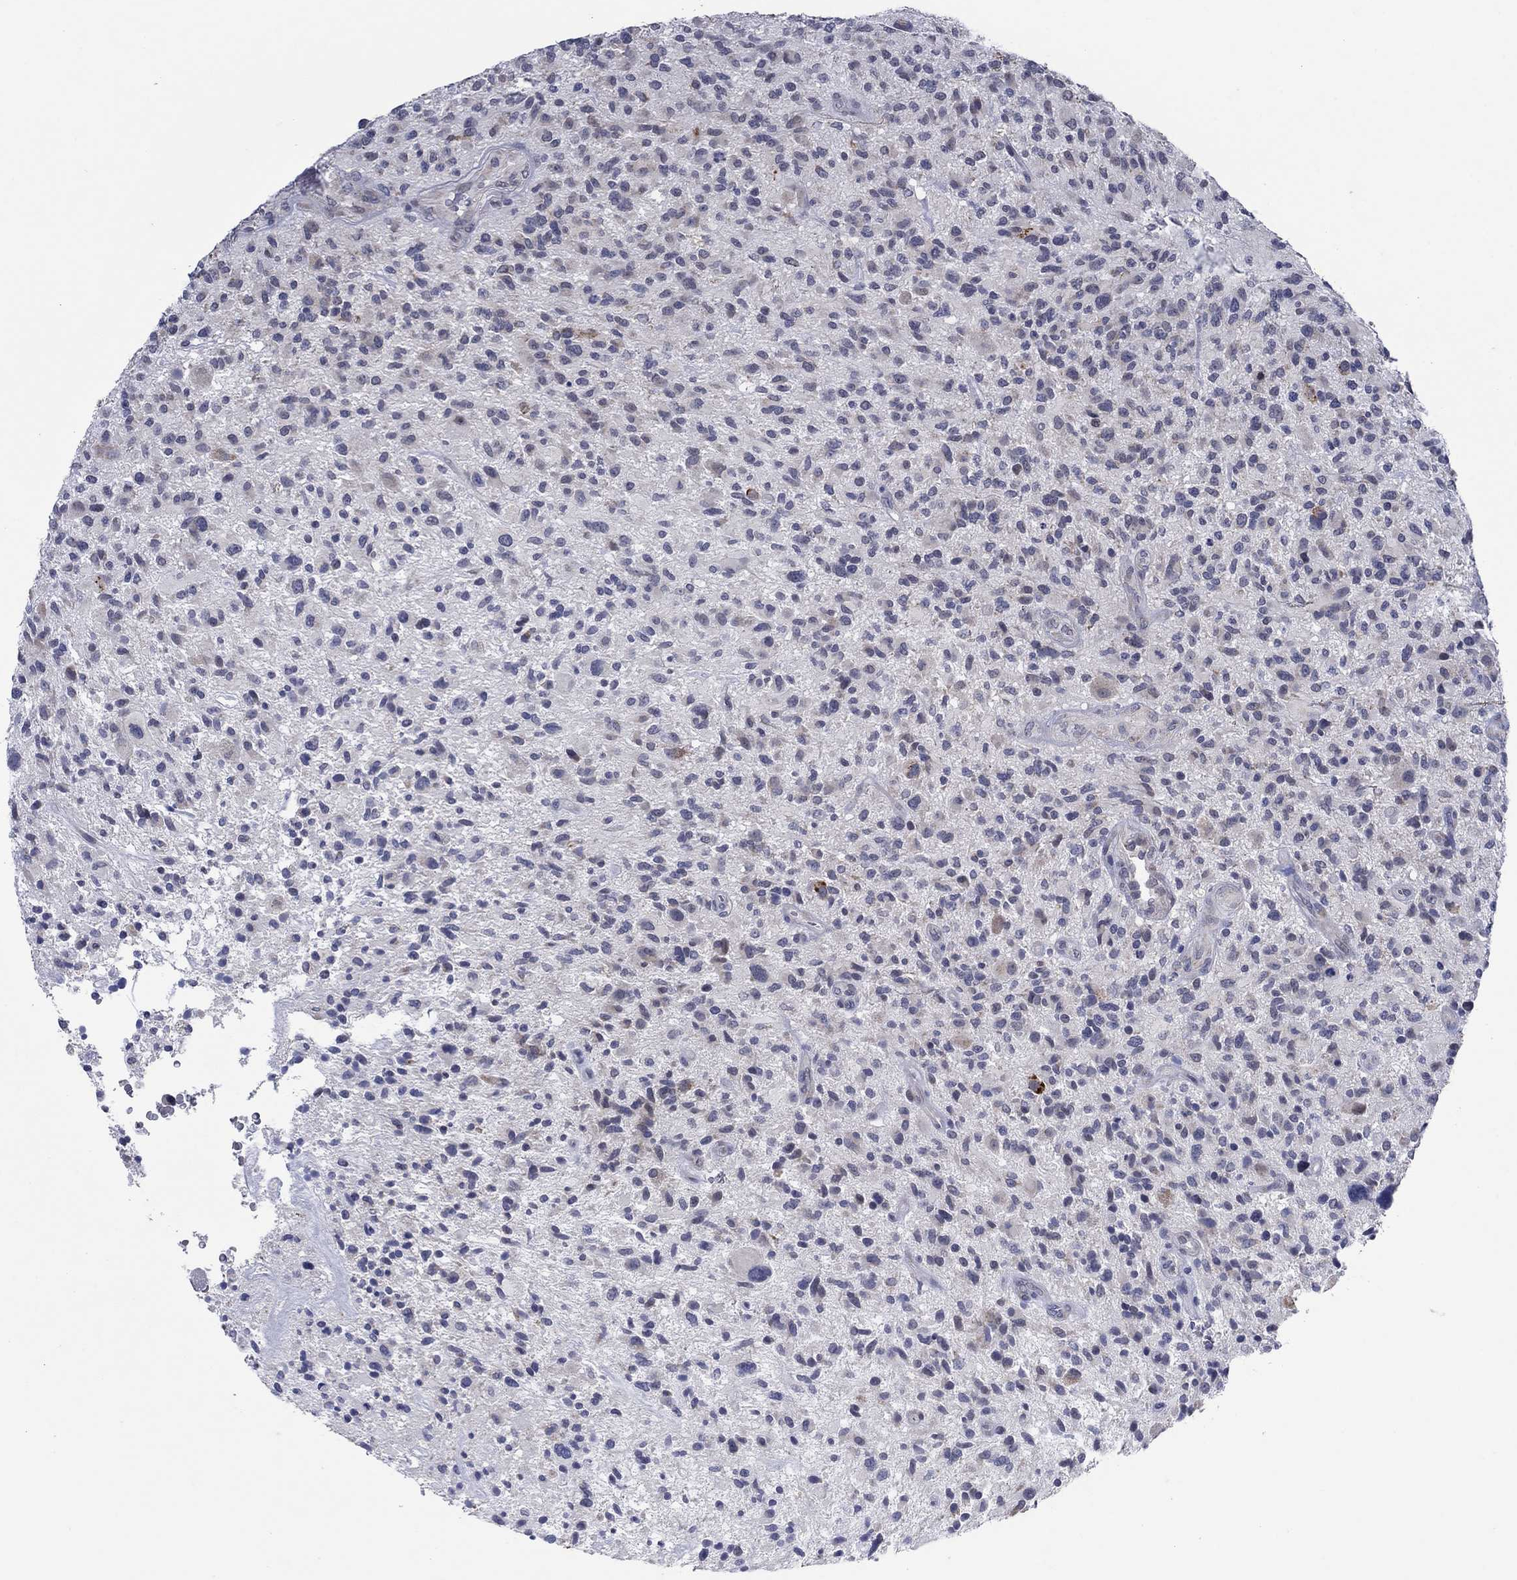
{"staining": {"intensity": "negative", "quantity": "none", "location": "none"}, "tissue": "glioma", "cell_type": "Tumor cells", "image_type": "cancer", "snomed": [{"axis": "morphology", "description": "Glioma, malignant, High grade"}, {"axis": "topography", "description": "Brain"}], "caption": "An immunohistochemistry (IHC) micrograph of malignant high-grade glioma is shown. There is no staining in tumor cells of malignant high-grade glioma.", "gene": "SDC1", "patient": {"sex": "male", "age": 47}}